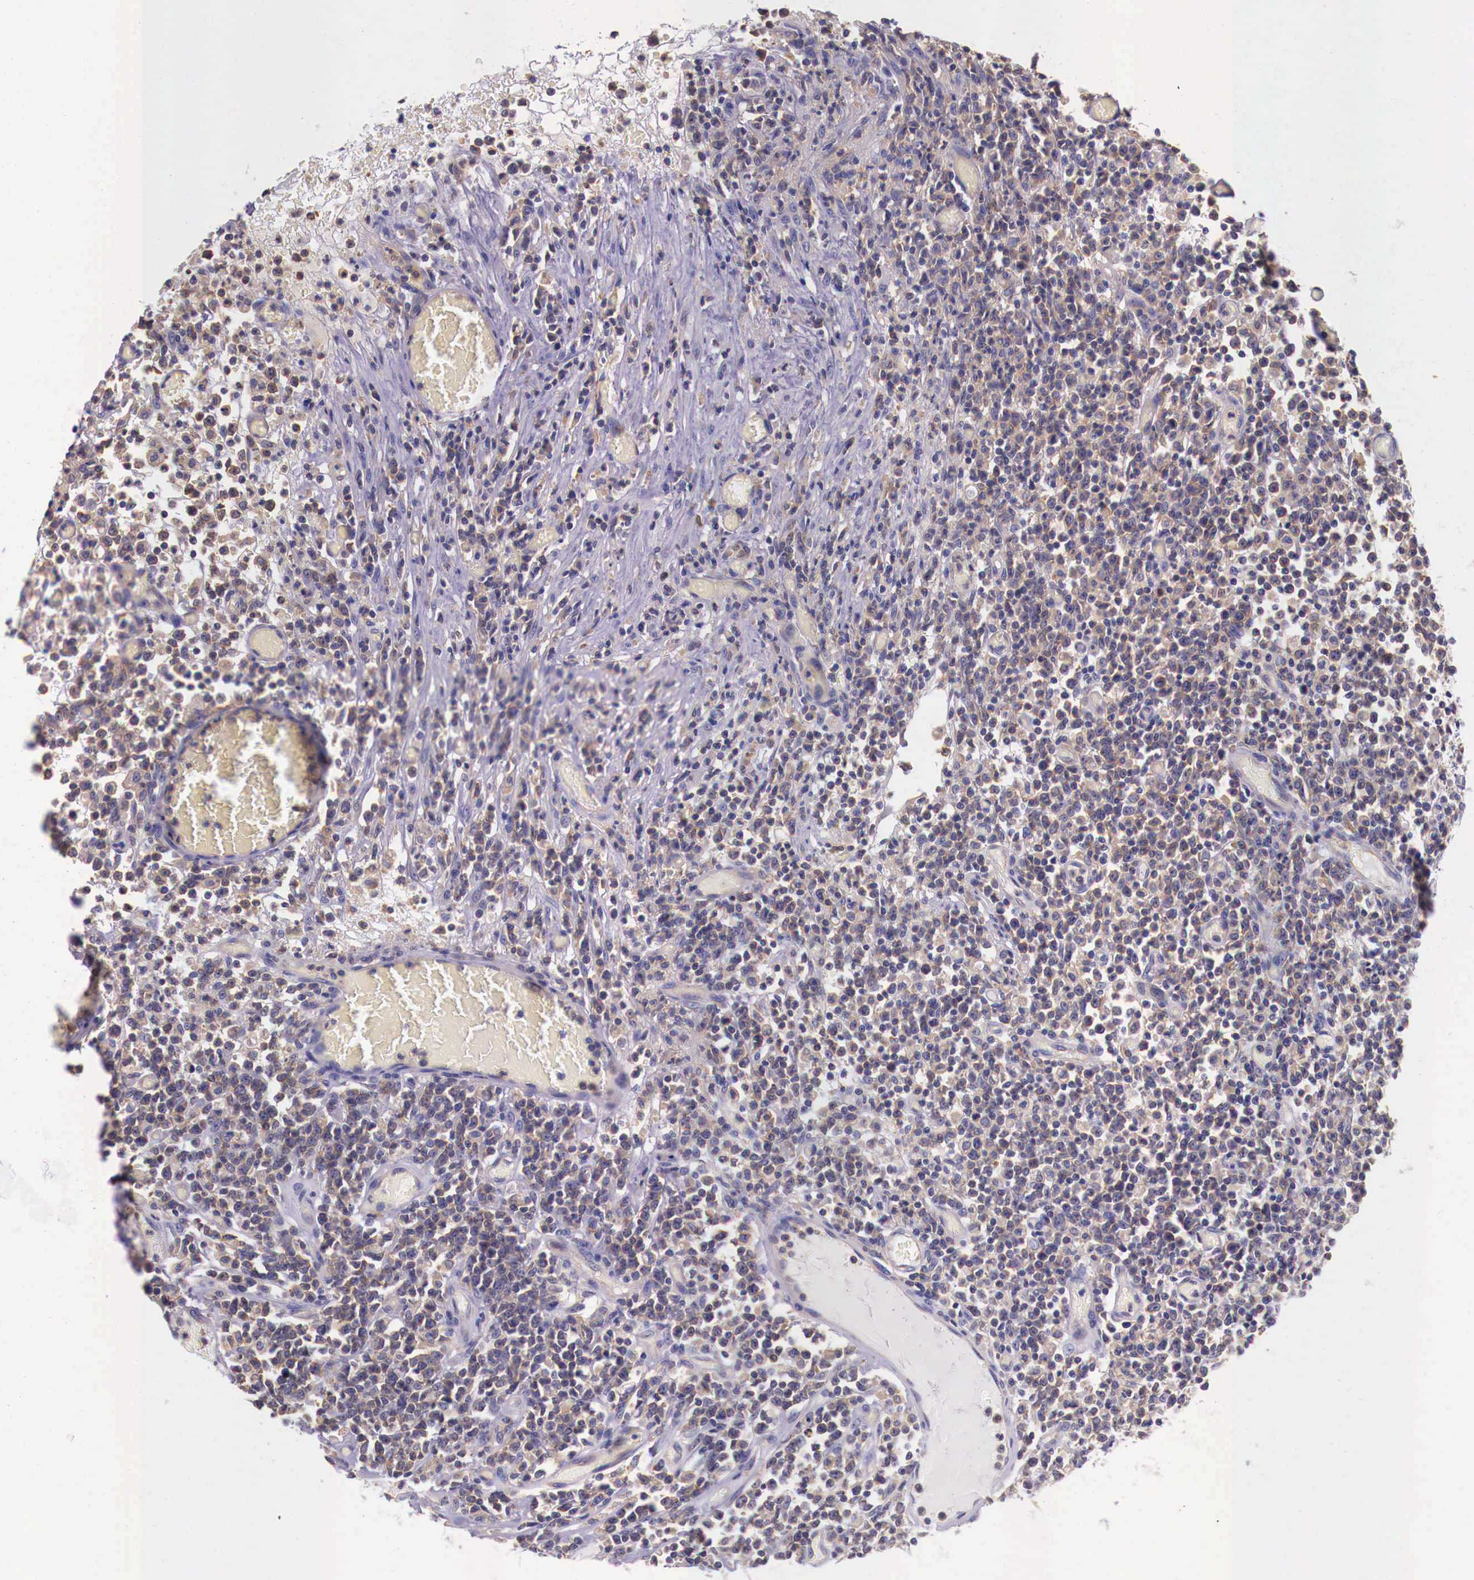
{"staining": {"intensity": "weak", "quantity": "25%-75%", "location": "cytoplasmic/membranous"}, "tissue": "lymphoma", "cell_type": "Tumor cells", "image_type": "cancer", "snomed": [{"axis": "morphology", "description": "Malignant lymphoma, non-Hodgkin's type, High grade"}, {"axis": "topography", "description": "Colon"}], "caption": "Immunohistochemical staining of lymphoma displays low levels of weak cytoplasmic/membranous protein staining in about 25%-75% of tumor cells.", "gene": "GRIPAP1", "patient": {"sex": "male", "age": 82}}